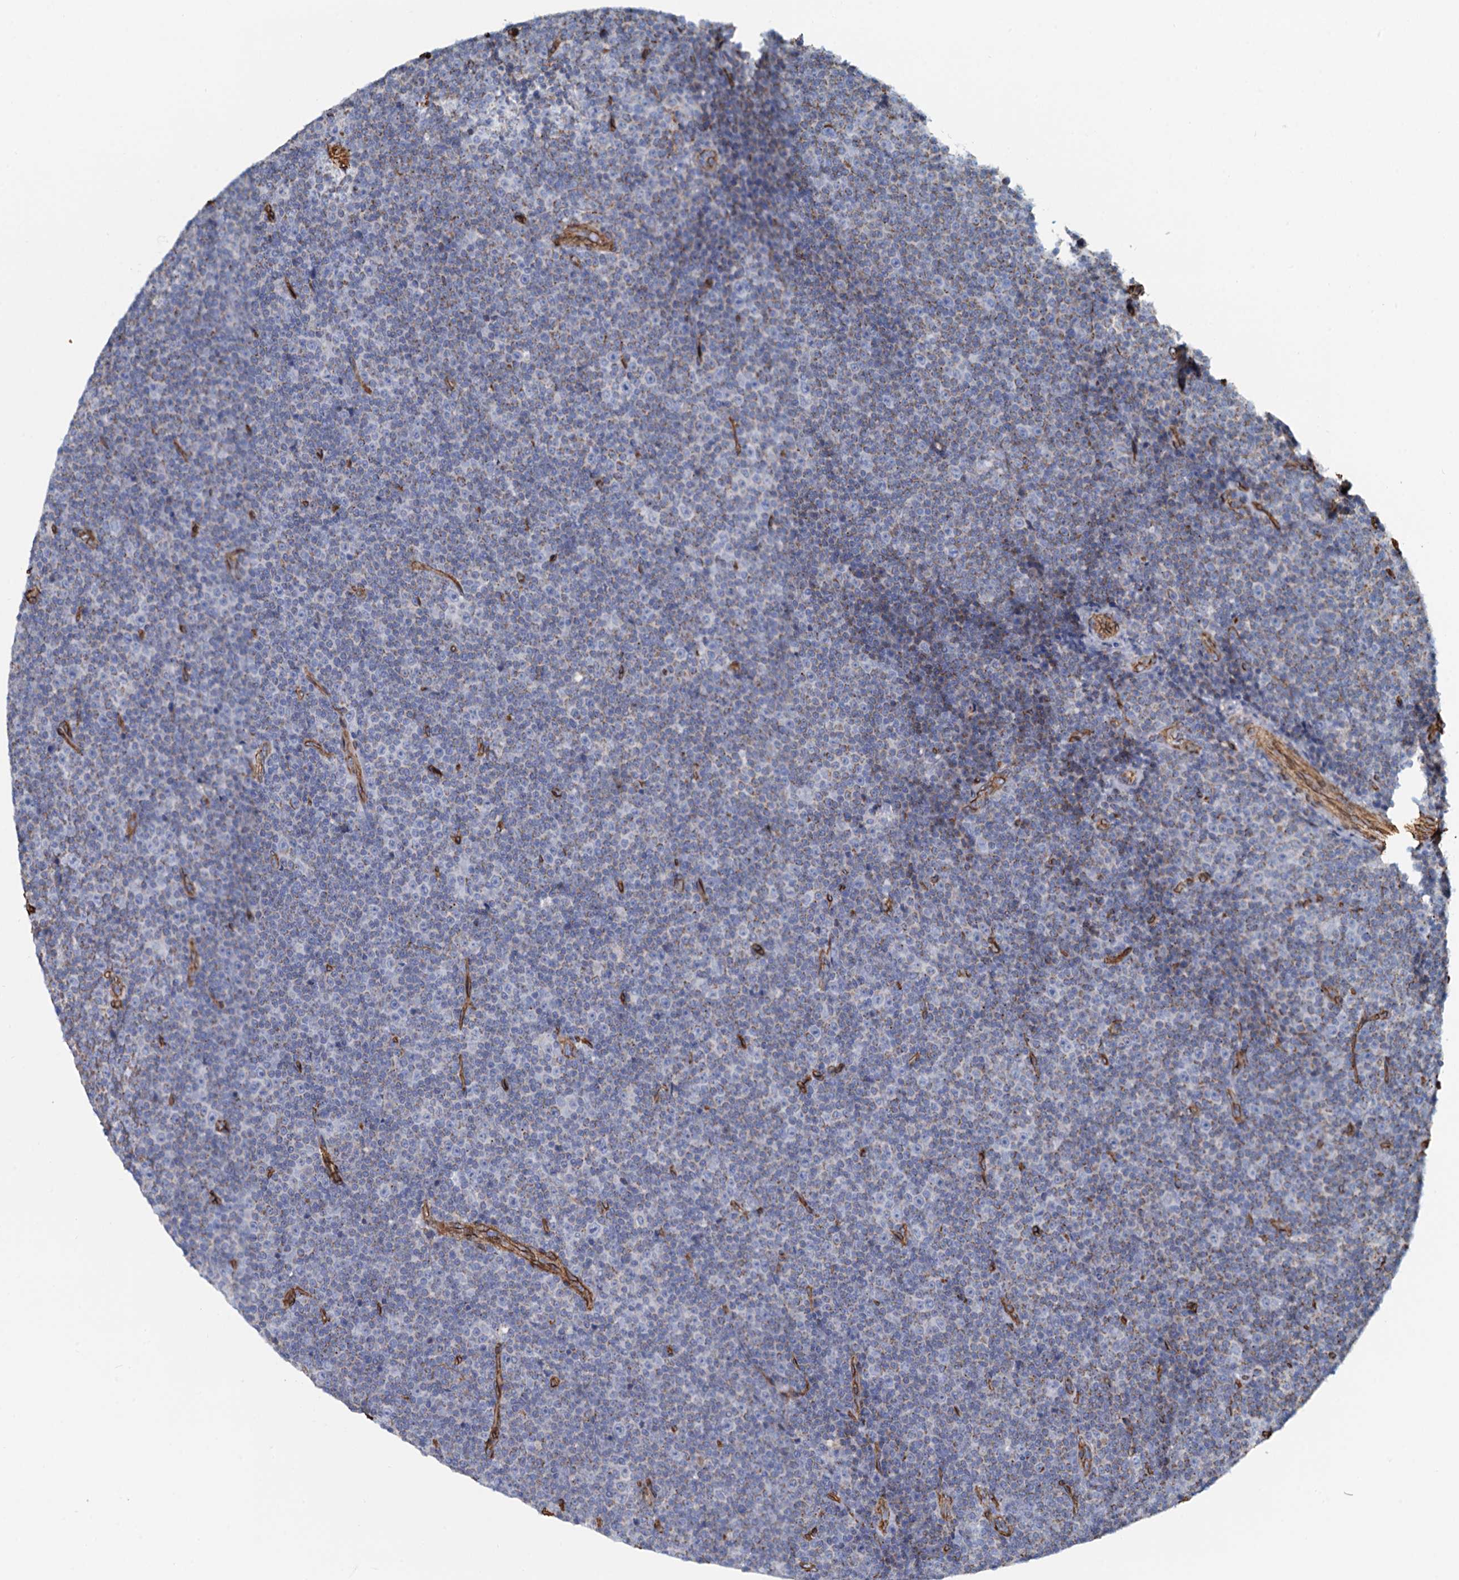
{"staining": {"intensity": "weak", "quantity": "<25%", "location": "cytoplasmic/membranous"}, "tissue": "lymphoma", "cell_type": "Tumor cells", "image_type": "cancer", "snomed": [{"axis": "morphology", "description": "Malignant lymphoma, non-Hodgkin's type, Low grade"}, {"axis": "topography", "description": "Lymph node"}], "caption": "Immunohistochemical staining of lymphoma shows no significant positivity in tumor cells.", "gene": "DGKG", "patient": {"sex": "female", "age": 67}}